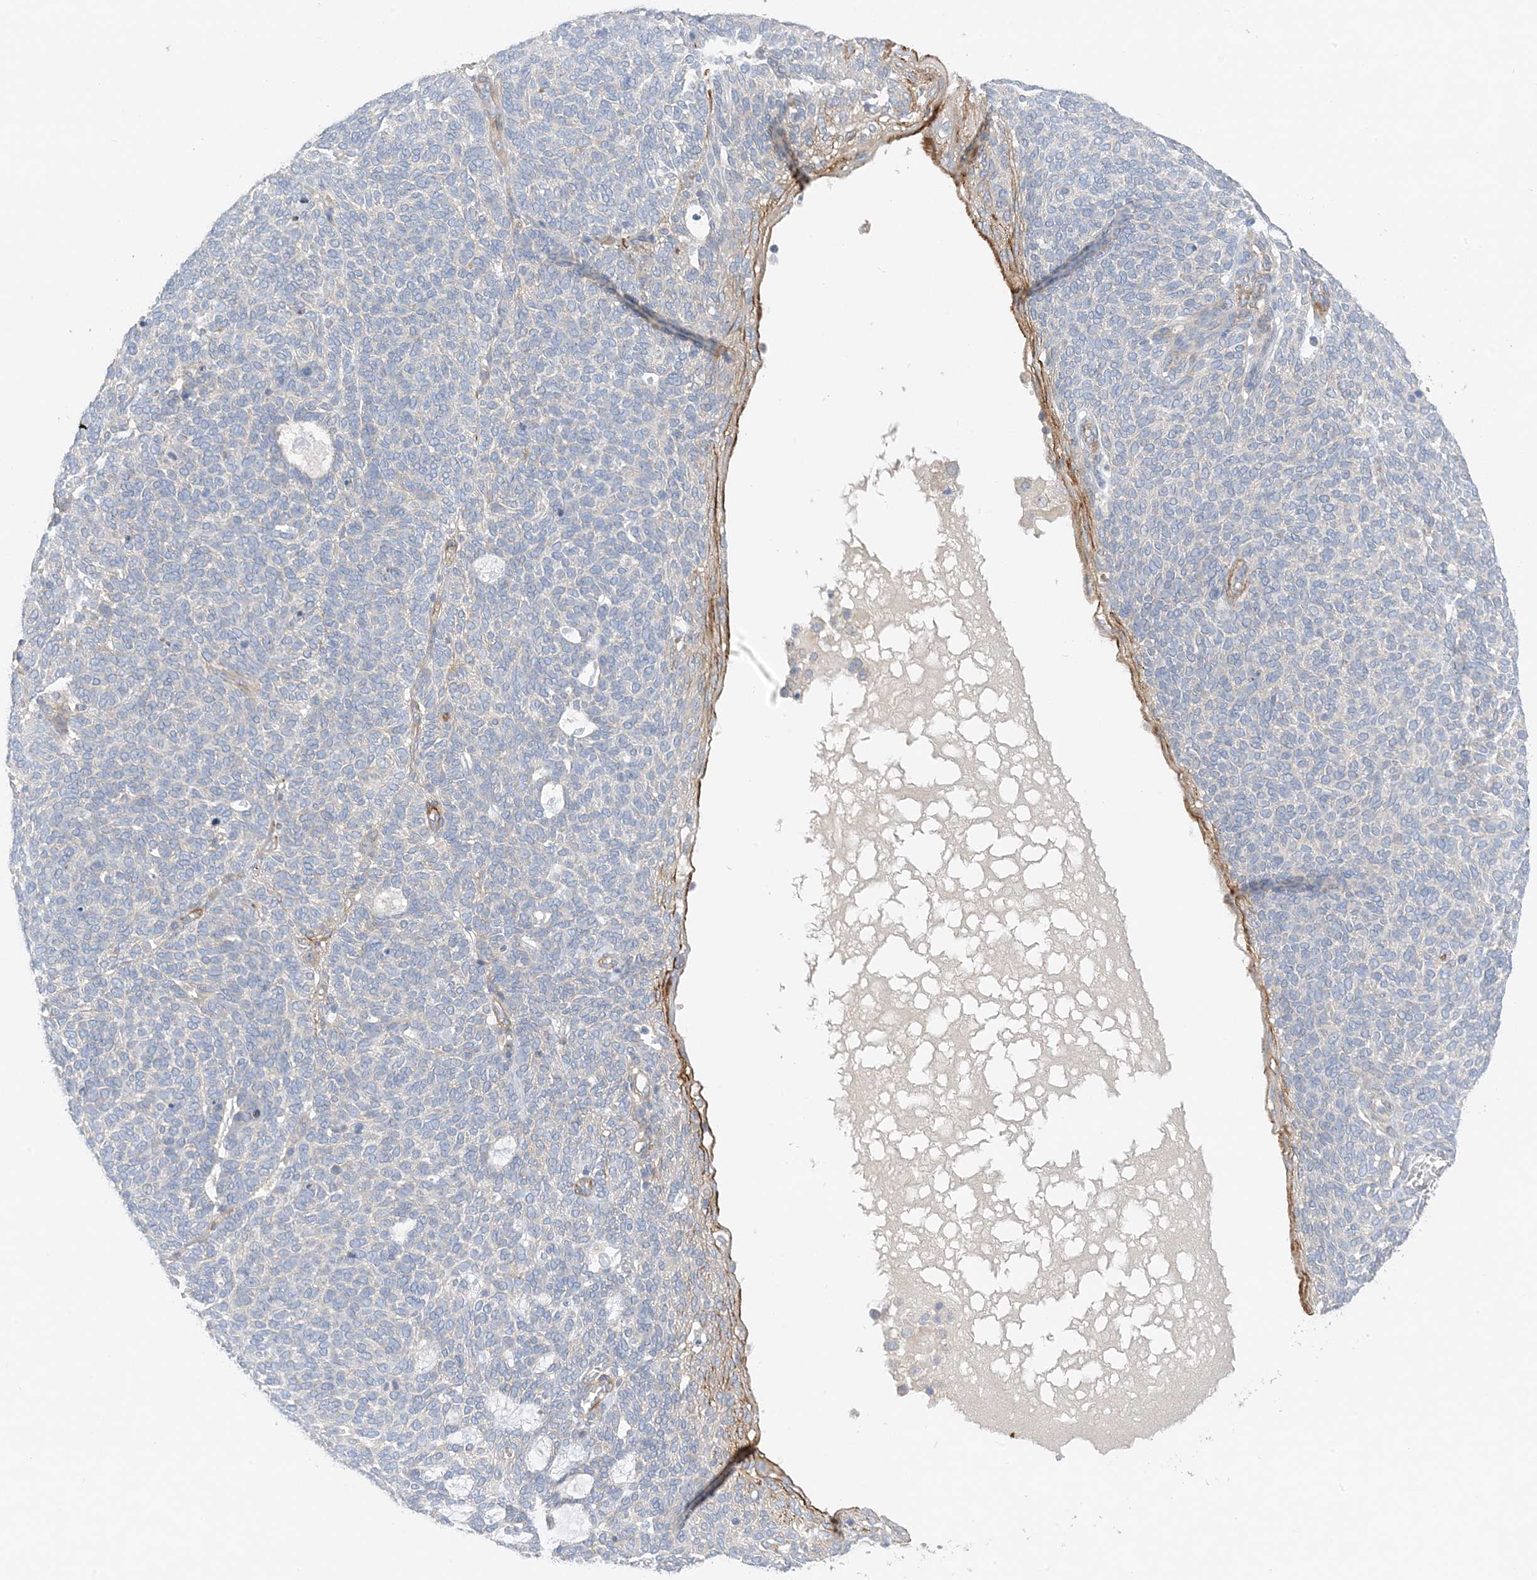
{"staining": {"intensity": "negative", "quantity": "none", "location": "none"}, "tissue": "skin cancer", "cell_type": "Tumor cells", "image_type": "cancer", "snomed": [{"axis": "morphology", "description": "Squamous cell carcinoma, NOS"}, {"axis": "topography", "description": "Skin"}], "caption": "Micrograph shows no significant protein expression in tumor cells of skin cancer (squamous cell carcinoma). The staining is performed using DAB (3,3'-diaminobenzidine) brown chromogen with nuclei counter-stained in using hematoxylin.", "gene": "KIFBP", "patient": {"sex": "female", "age": 90}}